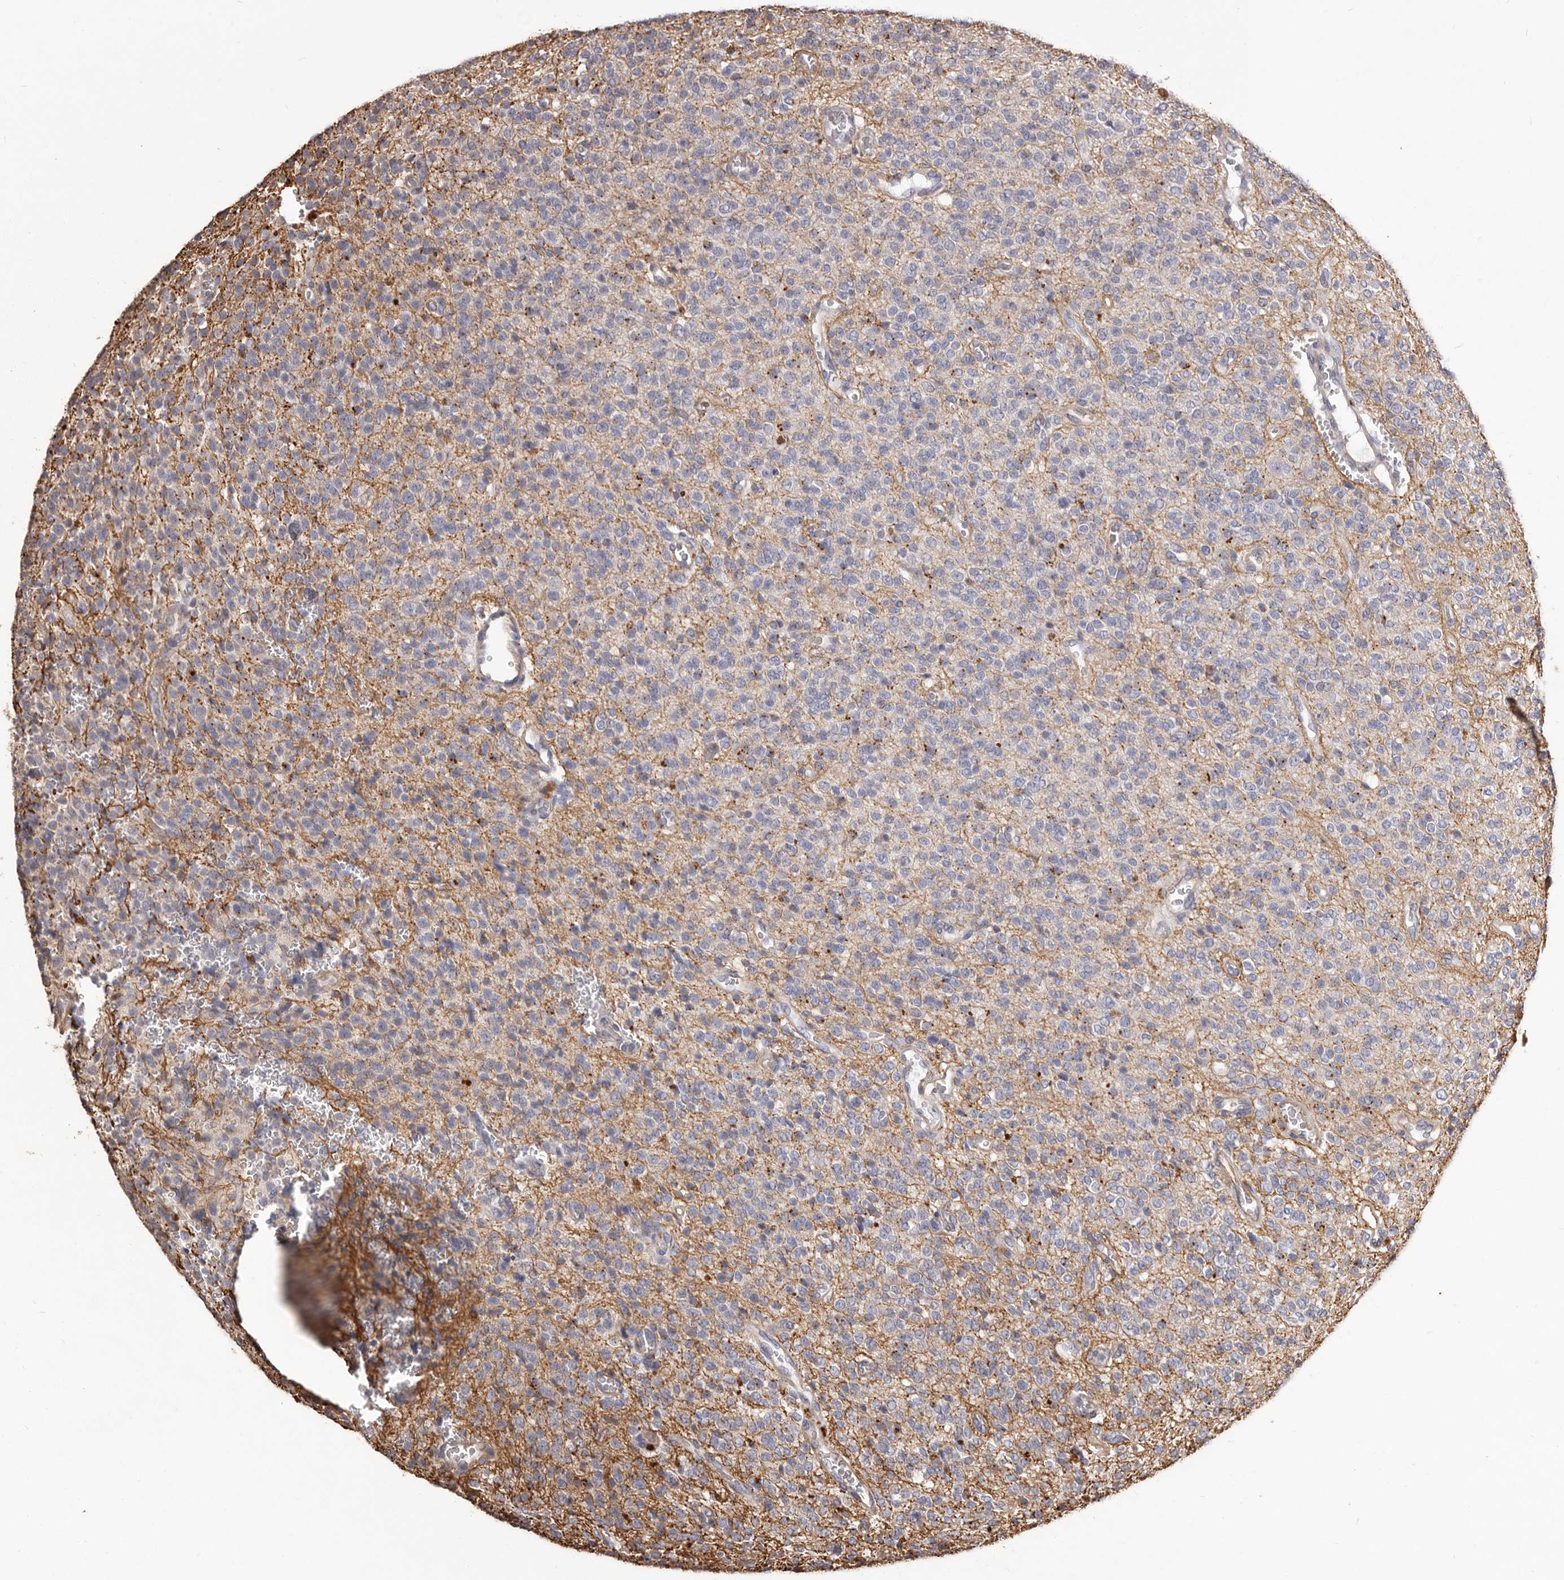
{"staining": {"intensity": "negative", "quantity": "none", "location": "none"}, "tissue": "glioma", "cell_type": "Tumor cells", "image_type": "cancer", "snomed": [{"axis": "morphology", "description": "Glioma, malignant, High grade"}, {"axis": "topography", "description": "Brain"}], "caption": "This micrograph is of glioma stained with immunohistochemistry to label a protein in brown with the nuclei are counter-stained blue. There is no staining in tumor cells.", "gene": "ALPK1", "patient": {"sex": "male", "age": 34}}